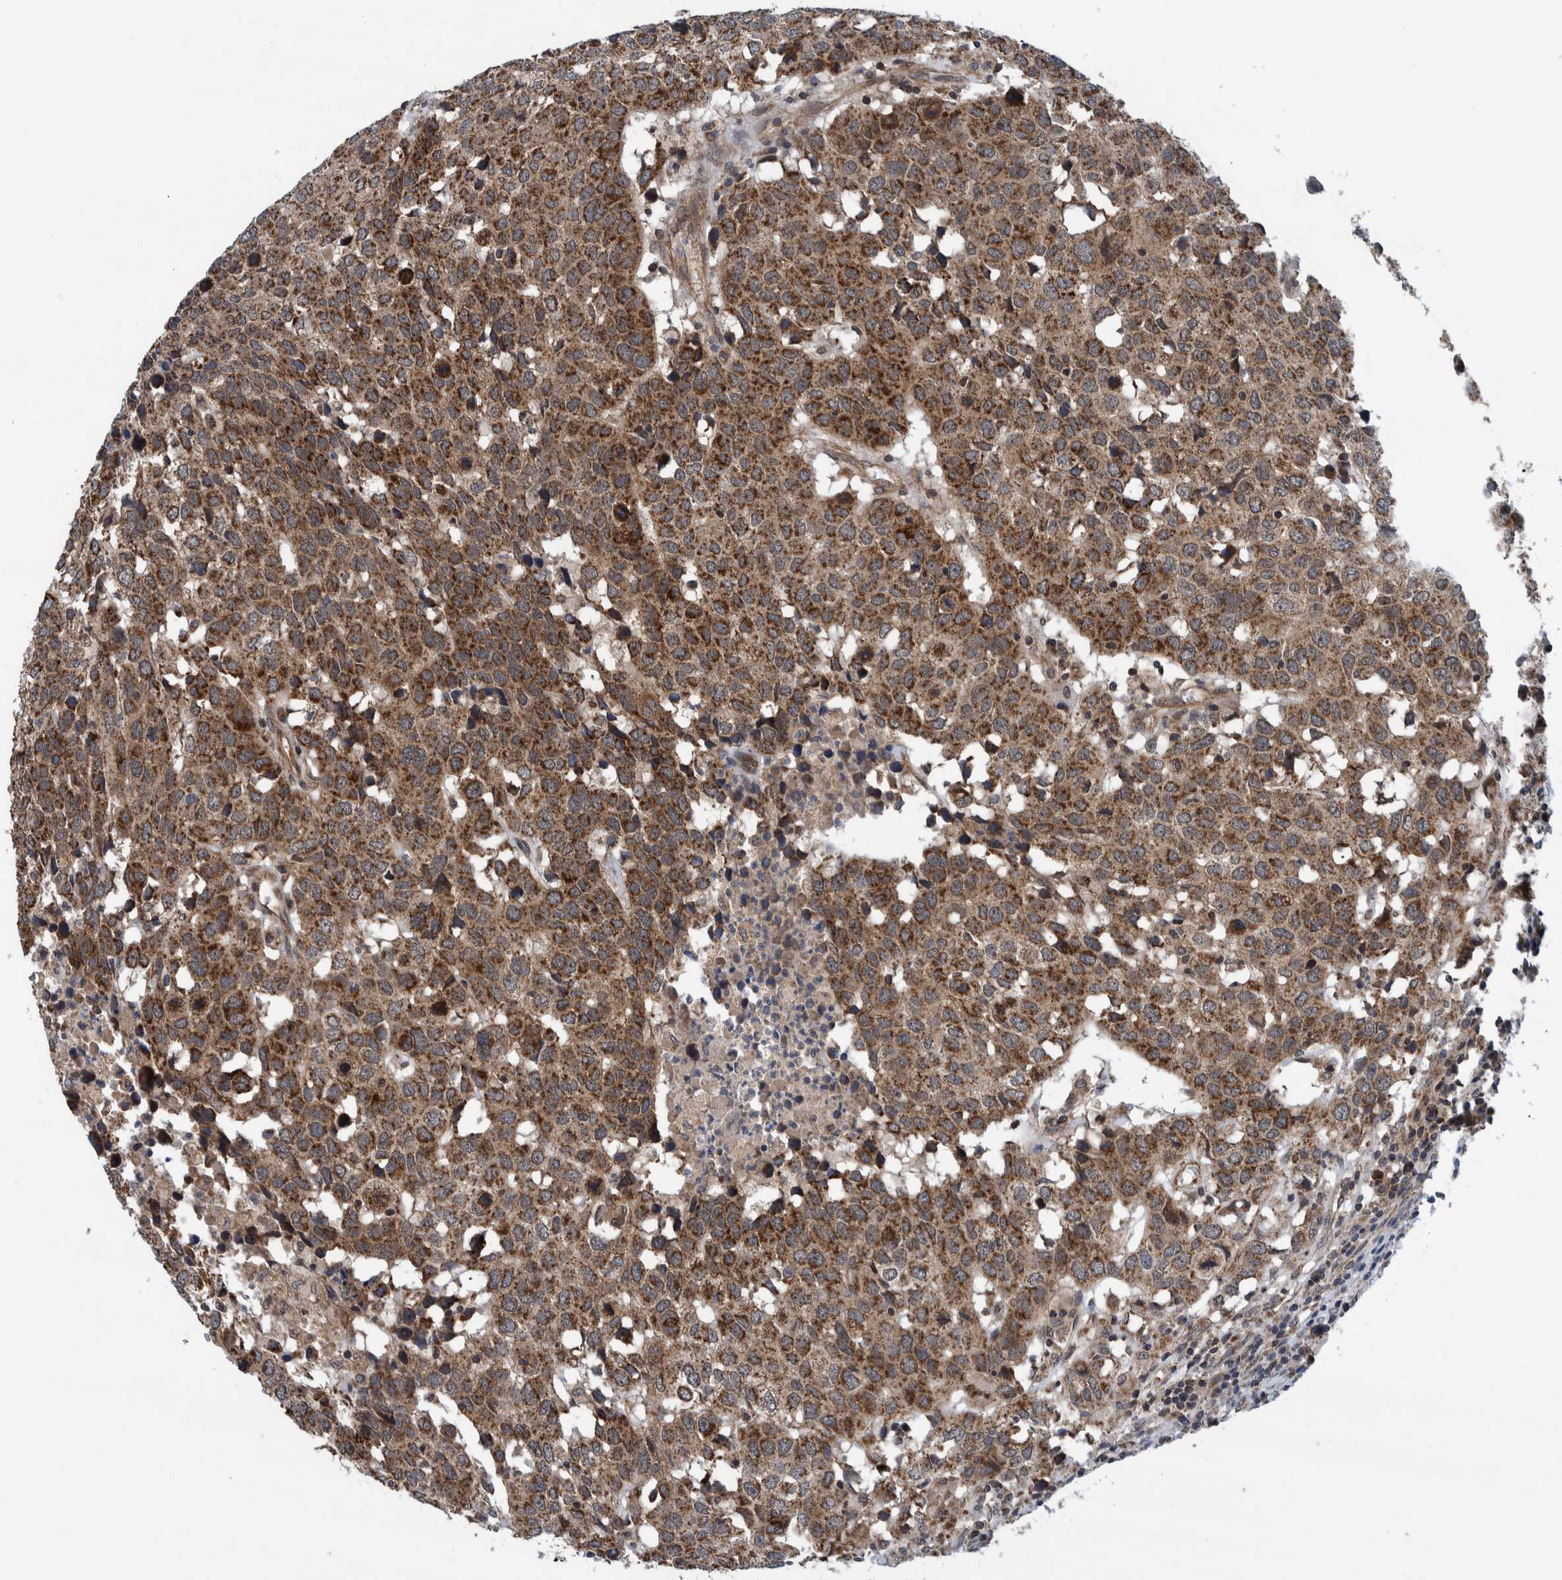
{"staining": {"intensity": "moderate", "quantity": ">75%", "location": "cytoplasmic/membranous"}, "tissue": "head and neck cancer", "cell_type": "Tumor cells", "image_type": "cancer", "snomed": [{"axis": "morphology", "description": "Squamous cell carcinoma, NOS"}, {"axis": "topography", "description": "Head-Neck"}], "caption": "DAB (3,3'-diaminobenzidine) immunohistochemical staining of human head and neck cancer exhibits moderate cytoplasmic/membranous protein expression in approximately >75% of tumor cells. The staining was performed using DAB (3,3'-diaminobenzidine) to visualize the protein expression in brown, while the nuclei were stained in blue with hematoxylin (Magnification: 20x).", "gene": "MRPS7", "patient": {"sex": "male", "age": 66}}